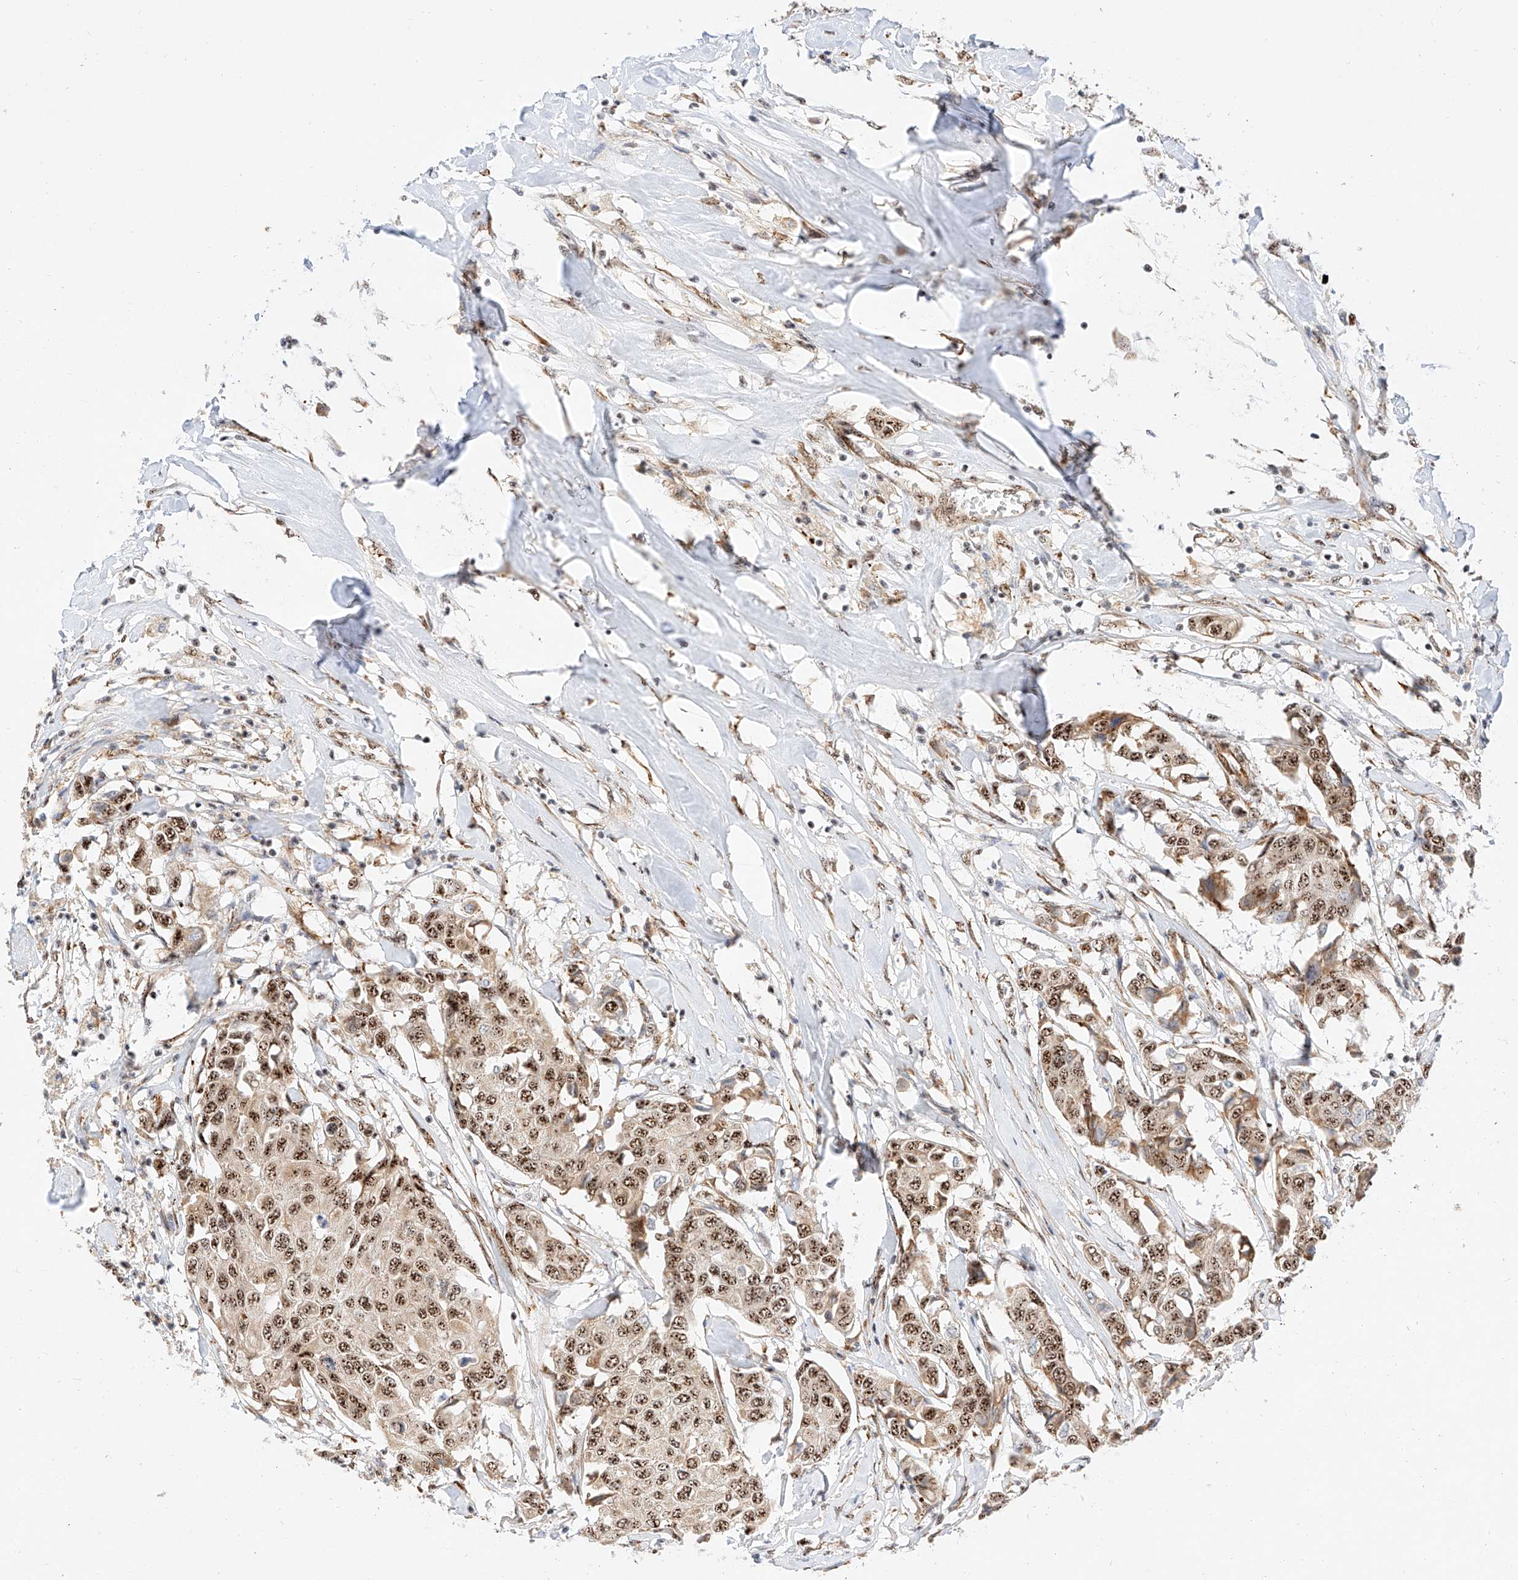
{"staining": {"intensity": "strong", "quantity": ">75%", "location": "nuclear"}, "tissue": "breast cancer", "cell_type": "Tumor cells", "image_type": "cancer", "snomed": [{"axis": "morphology", "description": "Duct carcinoma"}, {"axis": "topography", "description": "Breast"}], "caption": "Immunohistochemical staining of breast cancer exhibits strong nuclear protein staining in approximately >75% of tumor cells.", "gene": "ATXN7L2", "patient": {"sex": "female", "age": 80}}